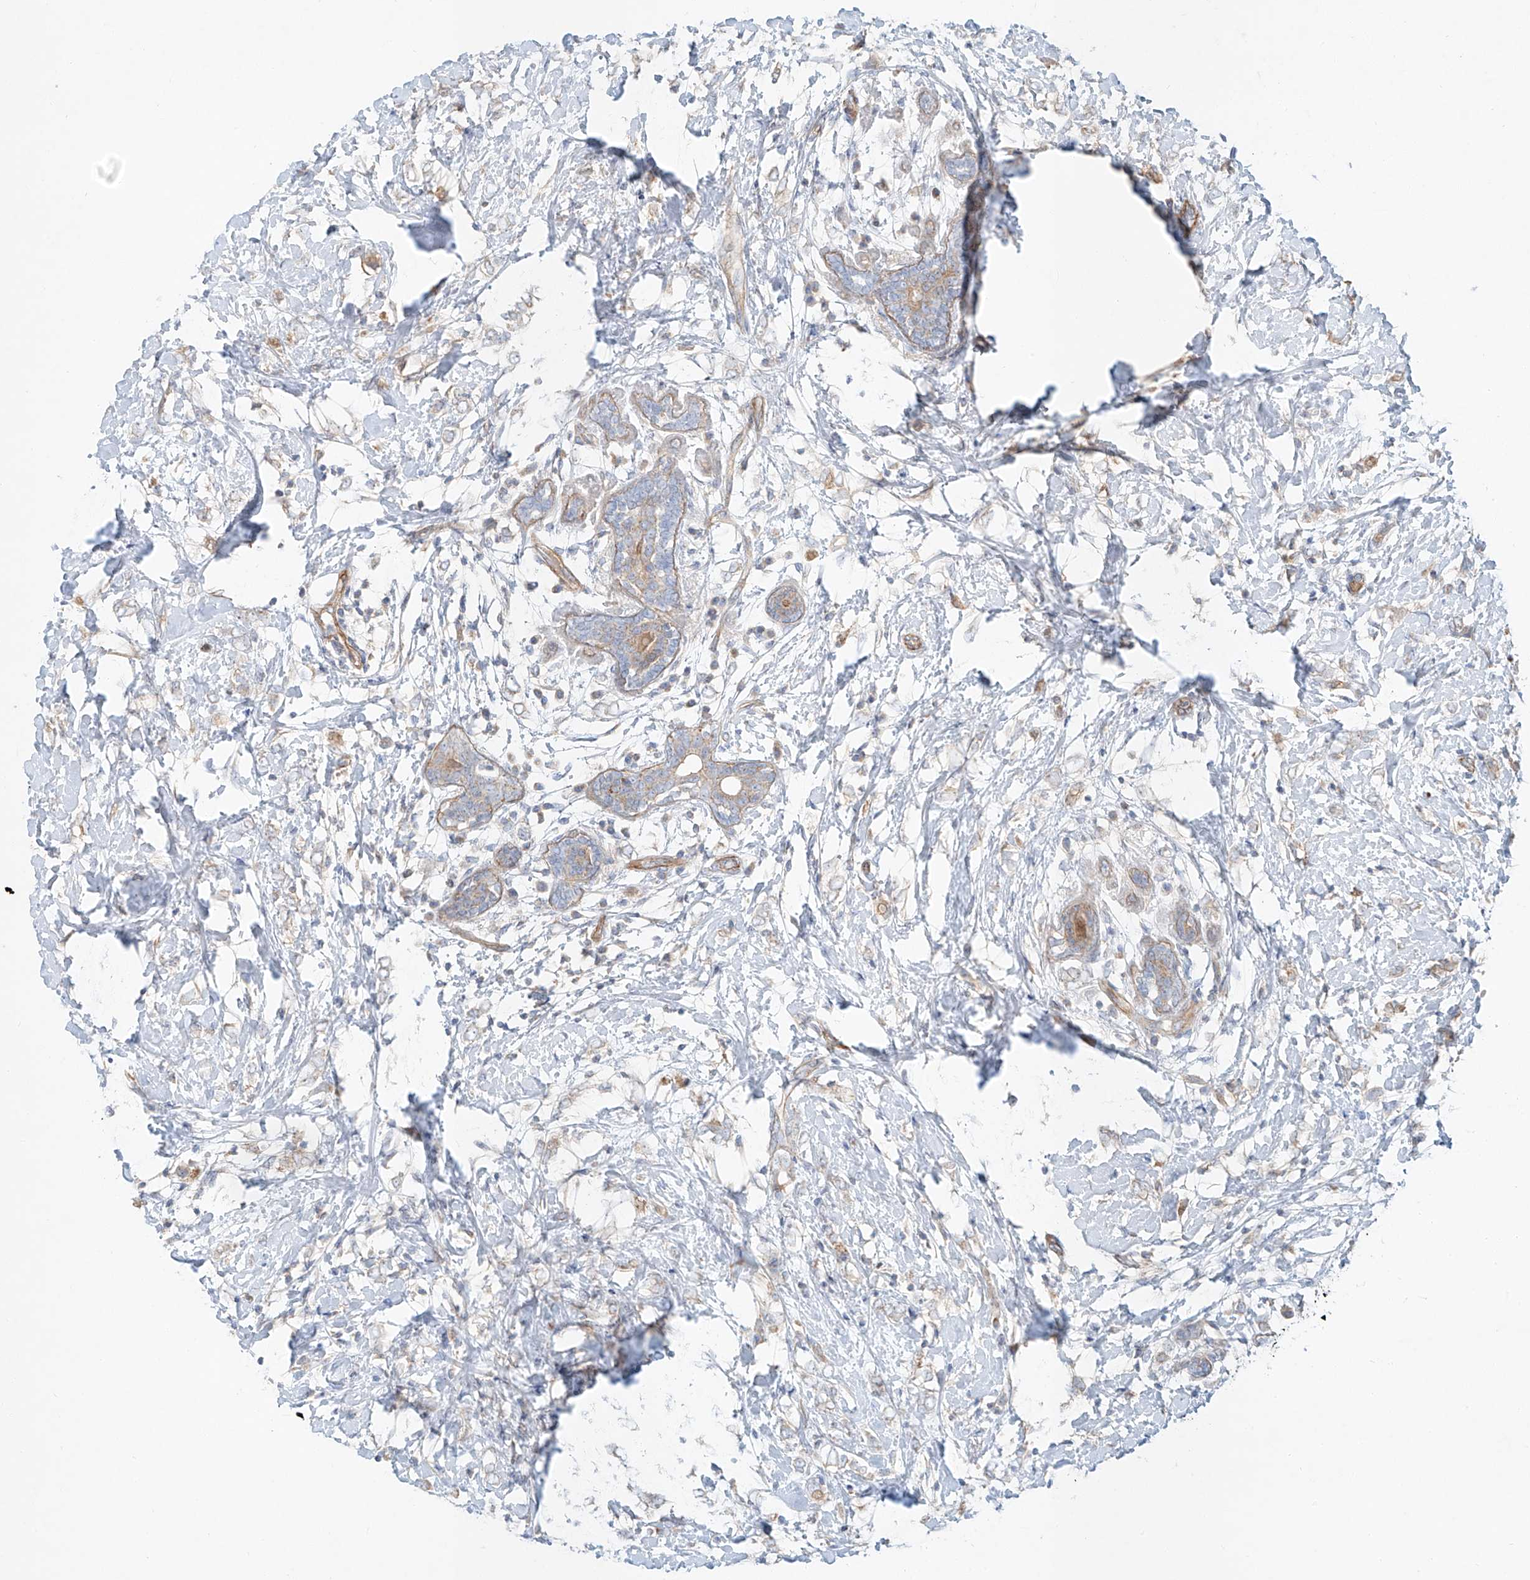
{"staining": {"intensity": "negative", "quantity": "none", "location": "none"}, "tissue": "breast cancer", "cell_type": "Tumor cells", "image_type": "cancer", "snomed": [{"axis": "morphology", "description": "Normal tissue, NOS"}, {"axis": "morphology", "description": "Lobular carcinoma"}, {"axis": "topography", "description": "Breast"}], "caption": "A photomicrograph of human breast cancer is negative for staining in tumor cells.", "gene": "AJM1", "patient": {"sex": "female", "age": 47}}